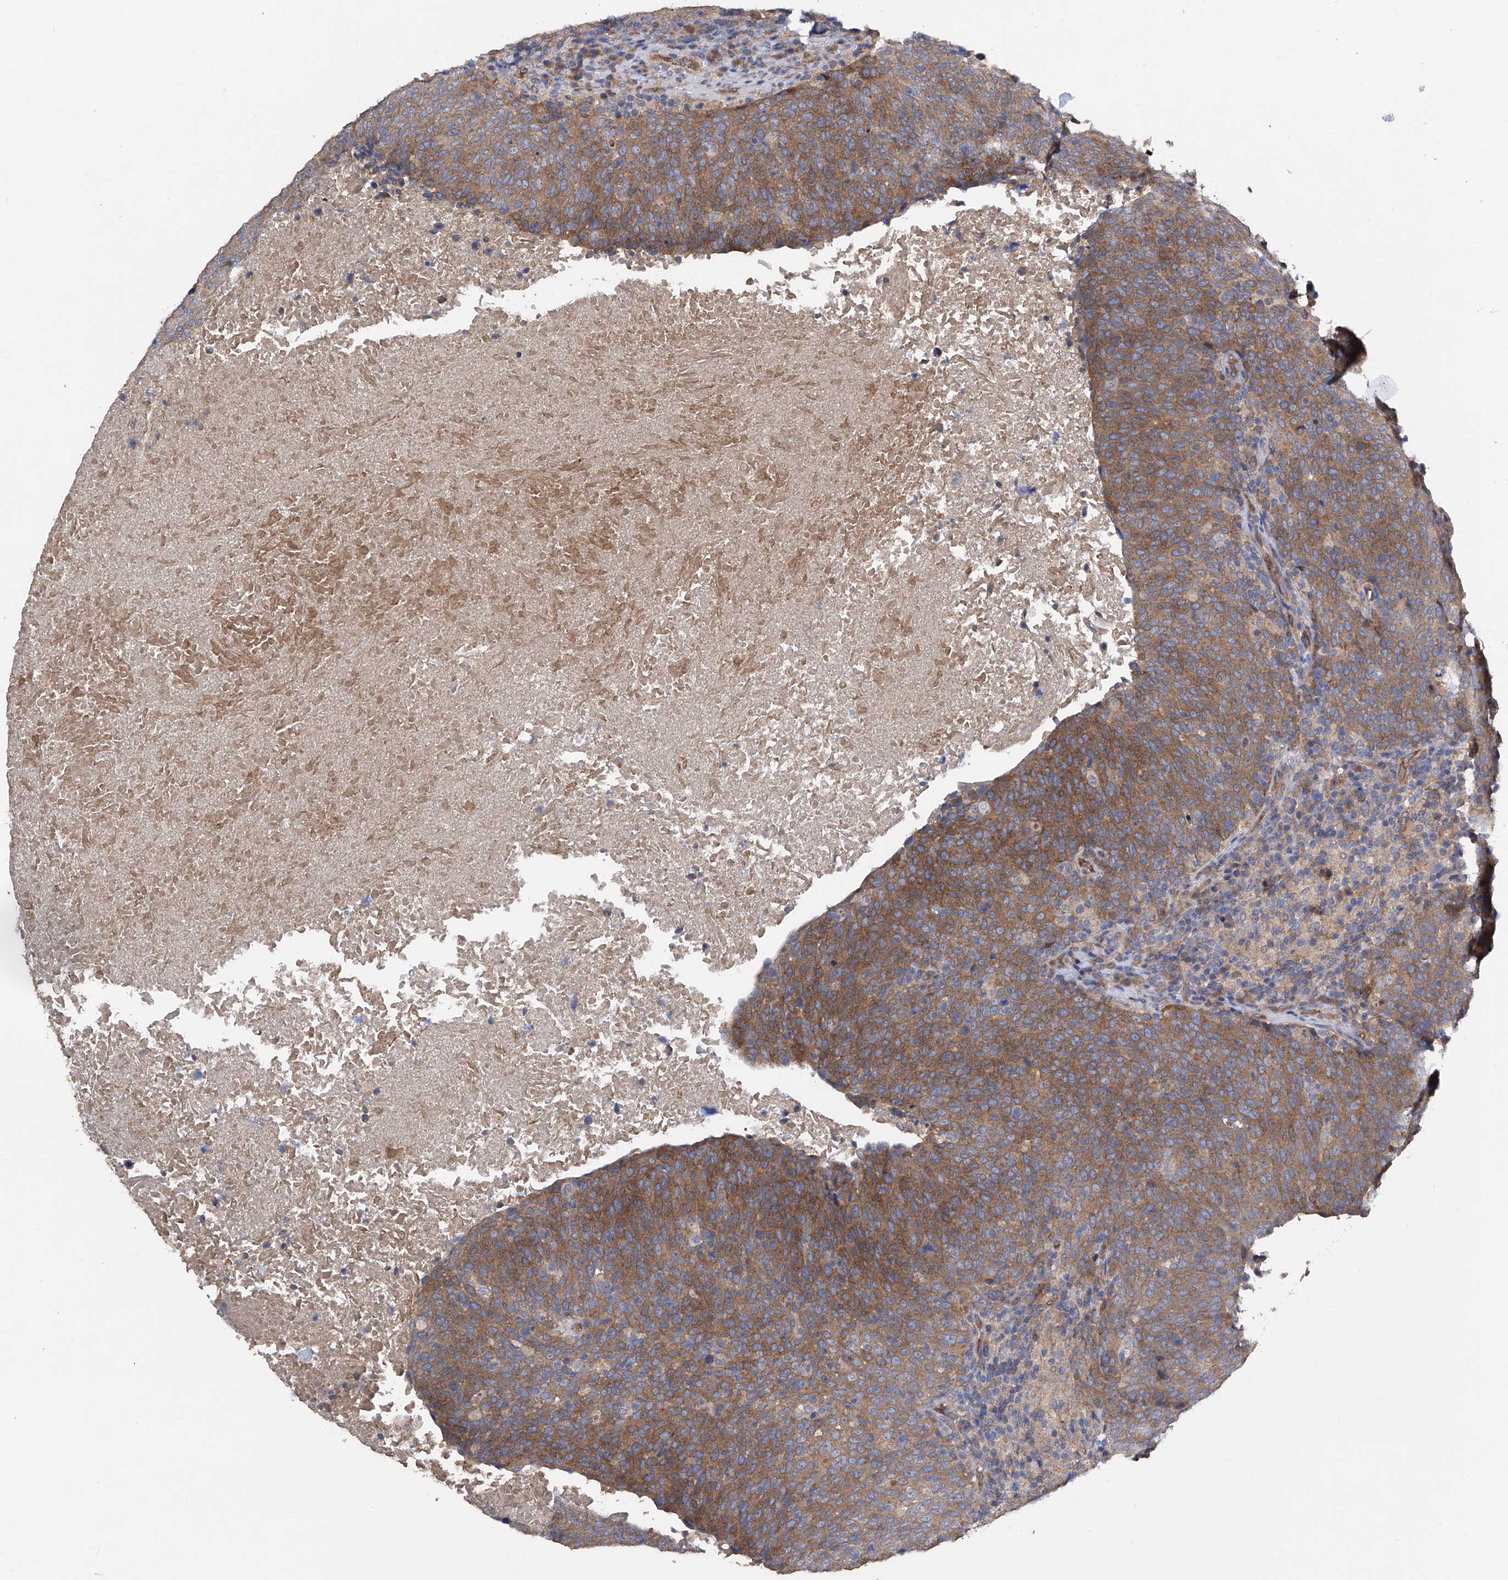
{"staining": {"intensity": "moderate", "quantity": ">75%", "location": "cytoplasmic/membranous"}, "tissue": "head and neck cancer", "cell_type": "Tumor cells", "image_type": "cancer", "snomed": [{"axis": "morphology", "description": "Squamous cell carcinoma, NOS"}, {"axis": "morphology", "description": "Squamous cell carcinoma, metastatic, NOS"}, {"axis": "topography", "description": "Lymph node"}, {"axis": "topography", "description": "Head-Neck"}], "caption": "A medium amount of moderate cytoplasmic/membranous expression is seen in about >75% of tumor cells in head and neck cancer tissue.", "gene": "PTK2", "patient": {"sex": "male", "age": 62}}